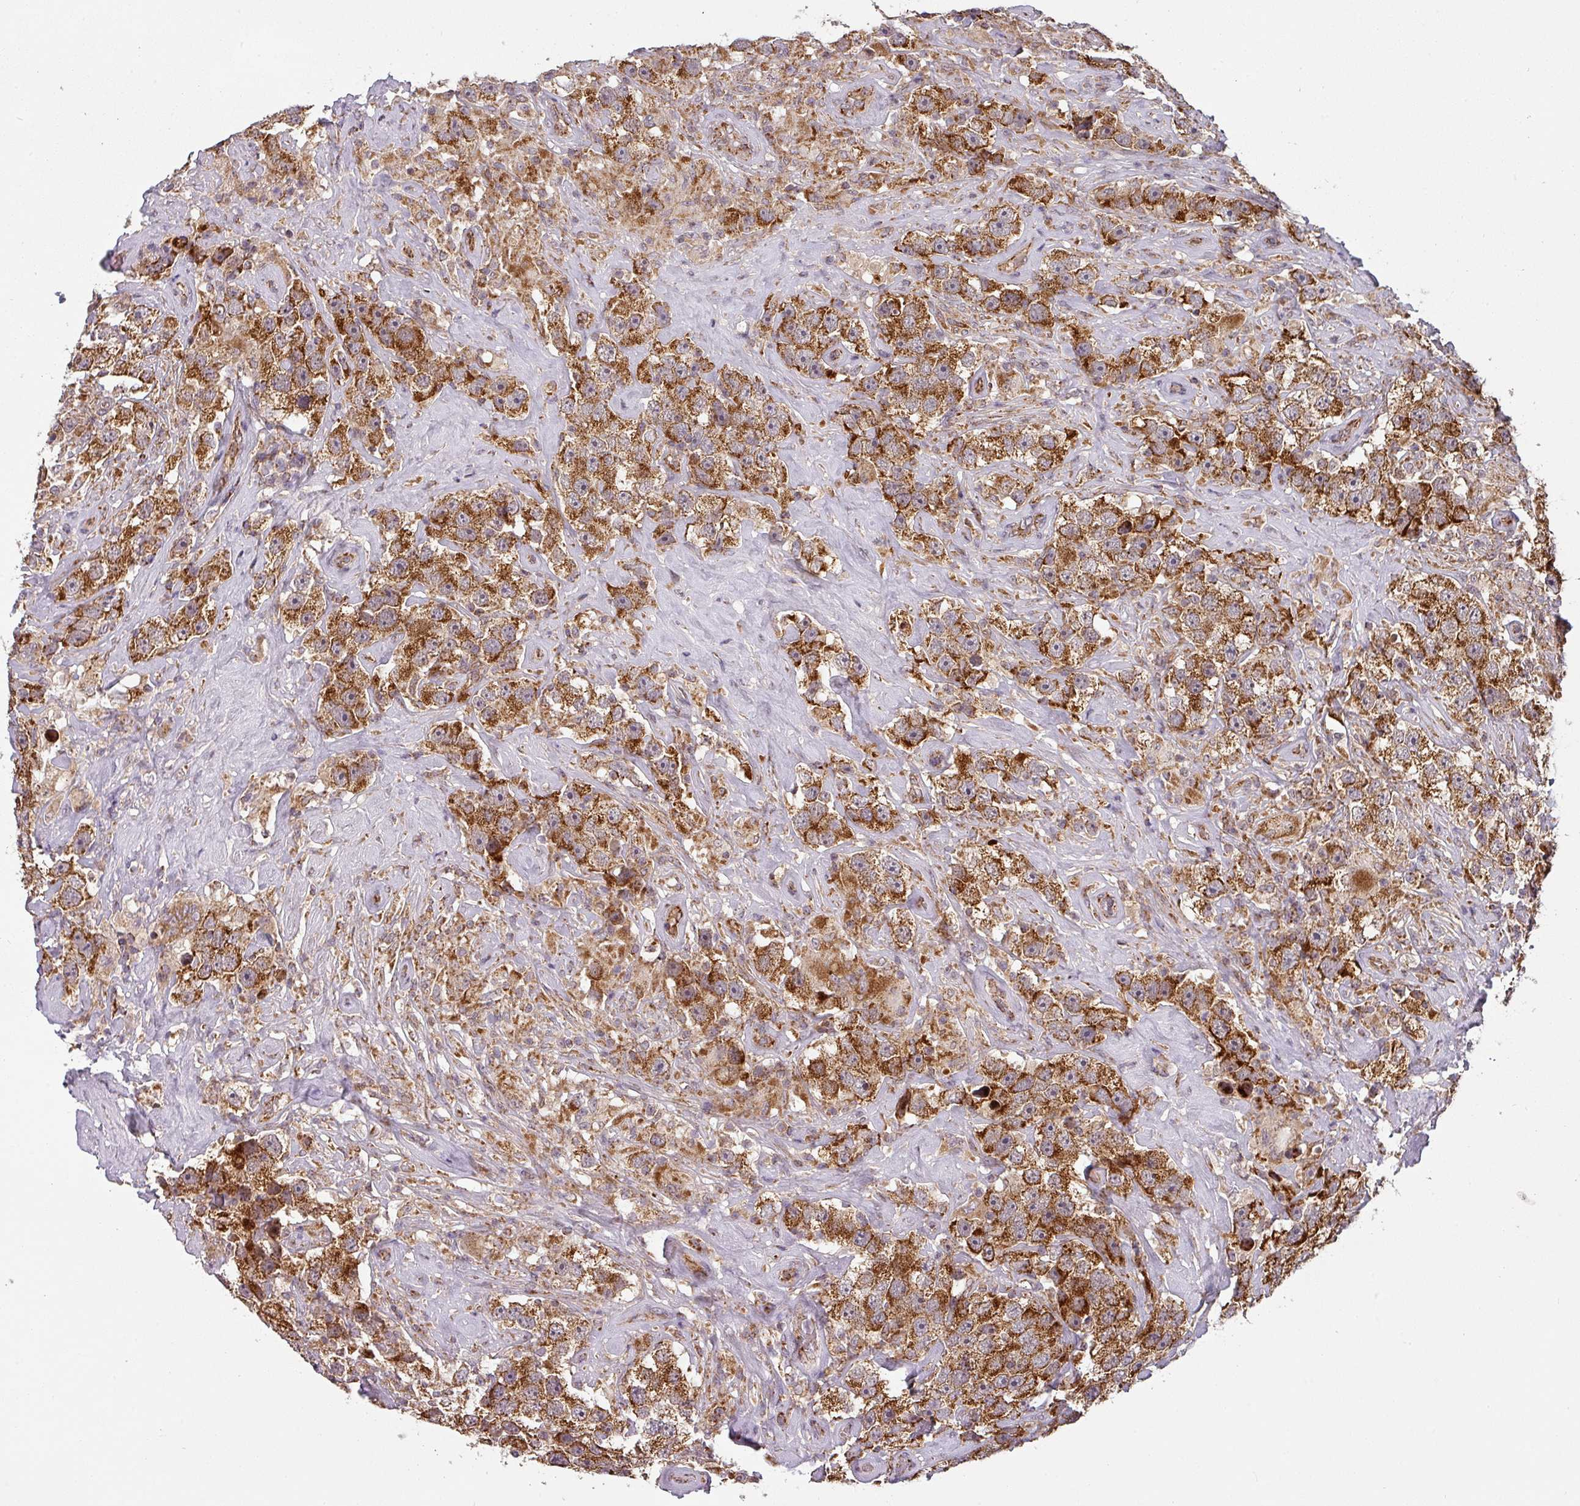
{"staining": {"intensity": "strong", "quantity": ">75%", "location": "cytoplasmic/membranous"}, "tissue": "testis cancer", "cell_type": "Tumor cells", "image_type": "cancer", "snomed": [{"axis": "morphology", "description": "Seminoma, NOS"}, {"axis": "topography", "description": "Testis"}], "caption": "Protein expression analysis of human testis seminoma reveals strong cytoplasmic/membranous positivity in about >75% of tumor cells.", "gene": "MRPS16", "patient": {"sex": "male", "age": 49}}